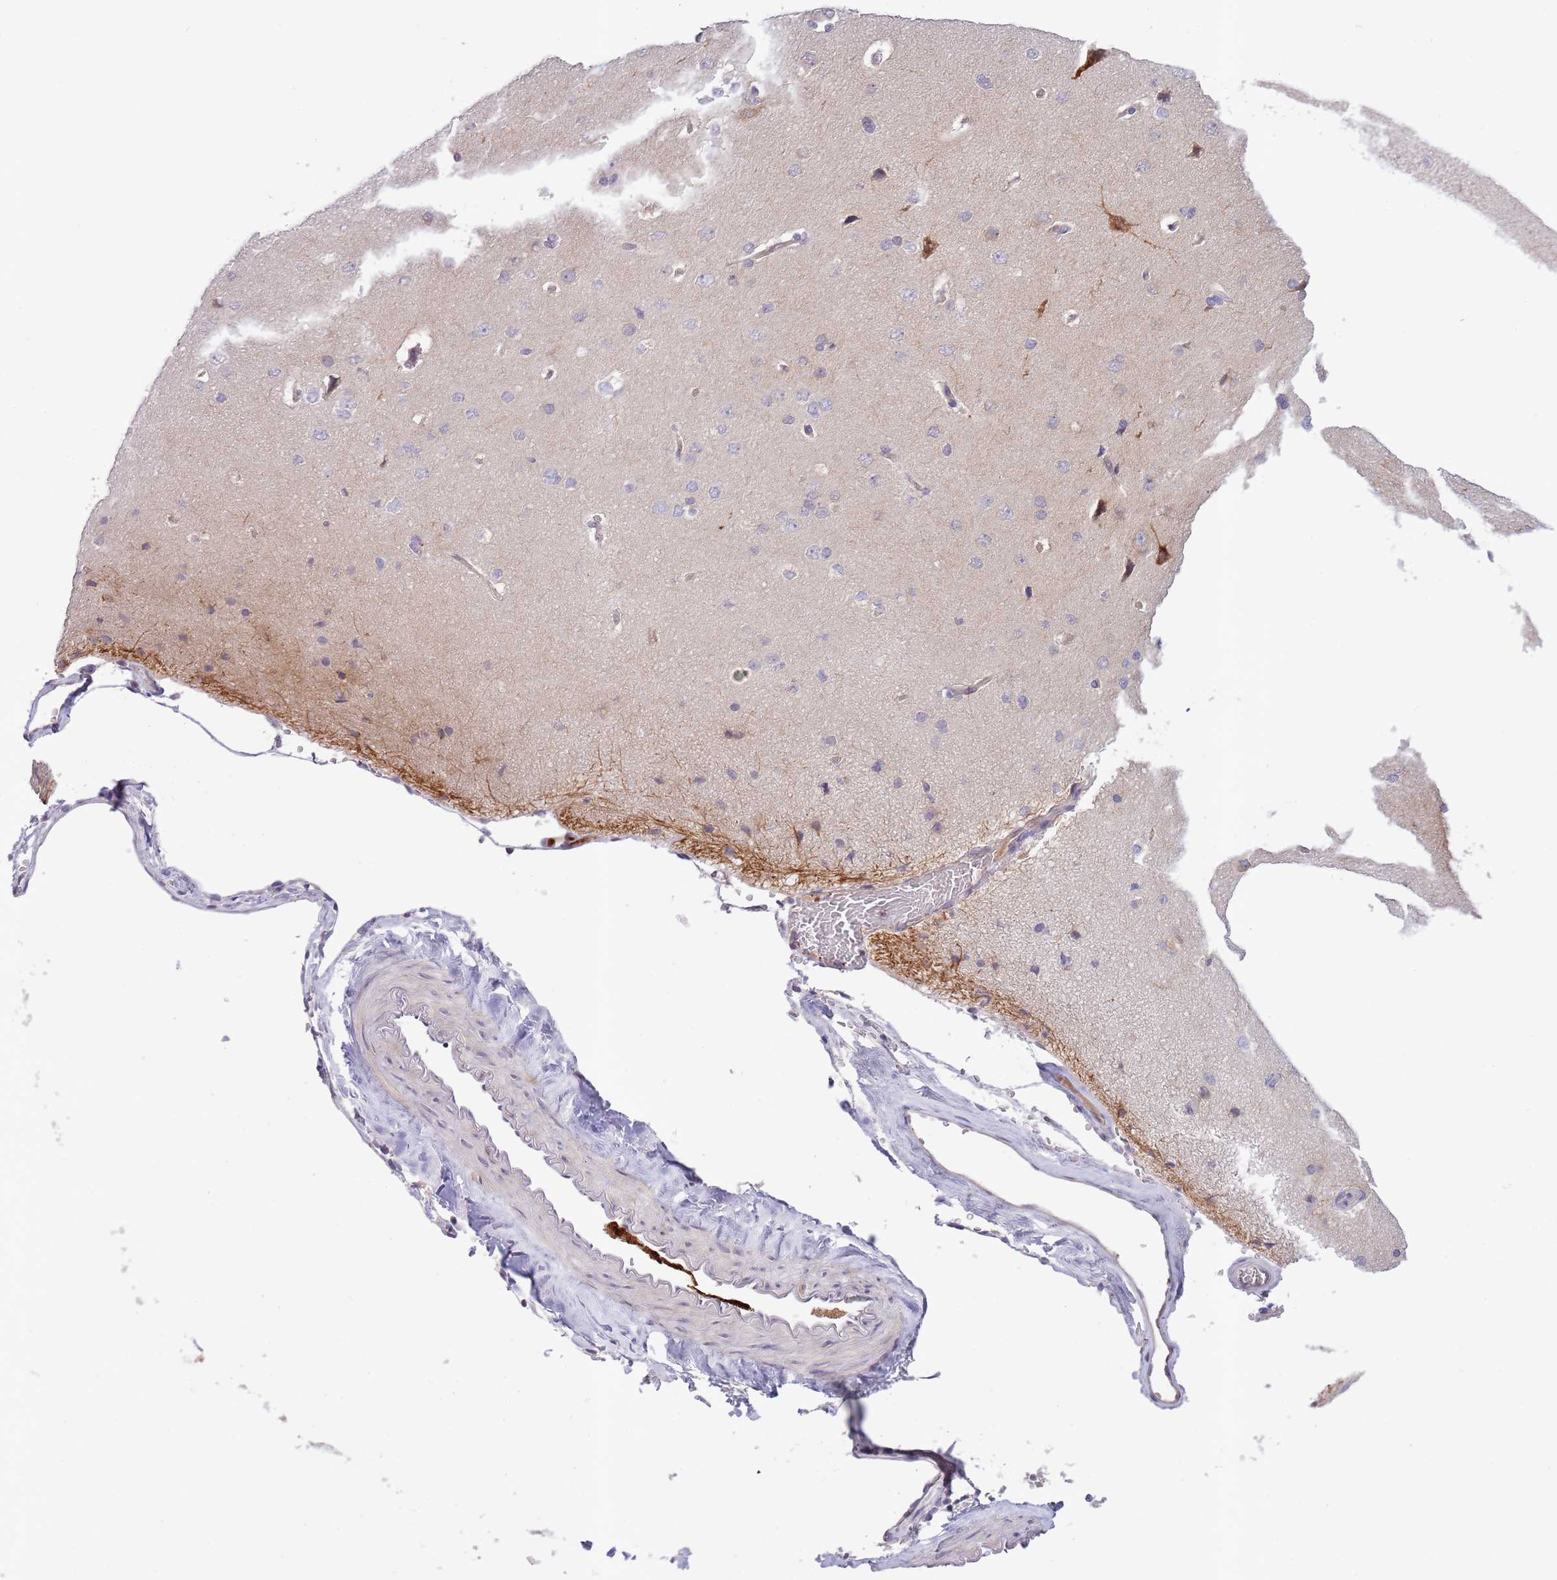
{"staining": {"intensity": "negative", "quantity": "none", "location": "none"}, "tissue": "cerebral cortex", "cell_type": "Endothelial cells", "image_type": "normal", "snomed": [{"axis": "morphology", "description": "Normal tissue, NOS"}, {"axis": "topography", "description": "Cerebral cortex"}], "caption": "Immunohistochemistry of unremarkable human cerebral cortex demonstrates no expression in endothelial cells. (IHC, brightfield microscopy, high magnification).", "gene": "ZNF658", "patient": {"sex": "male", "age": 62}}